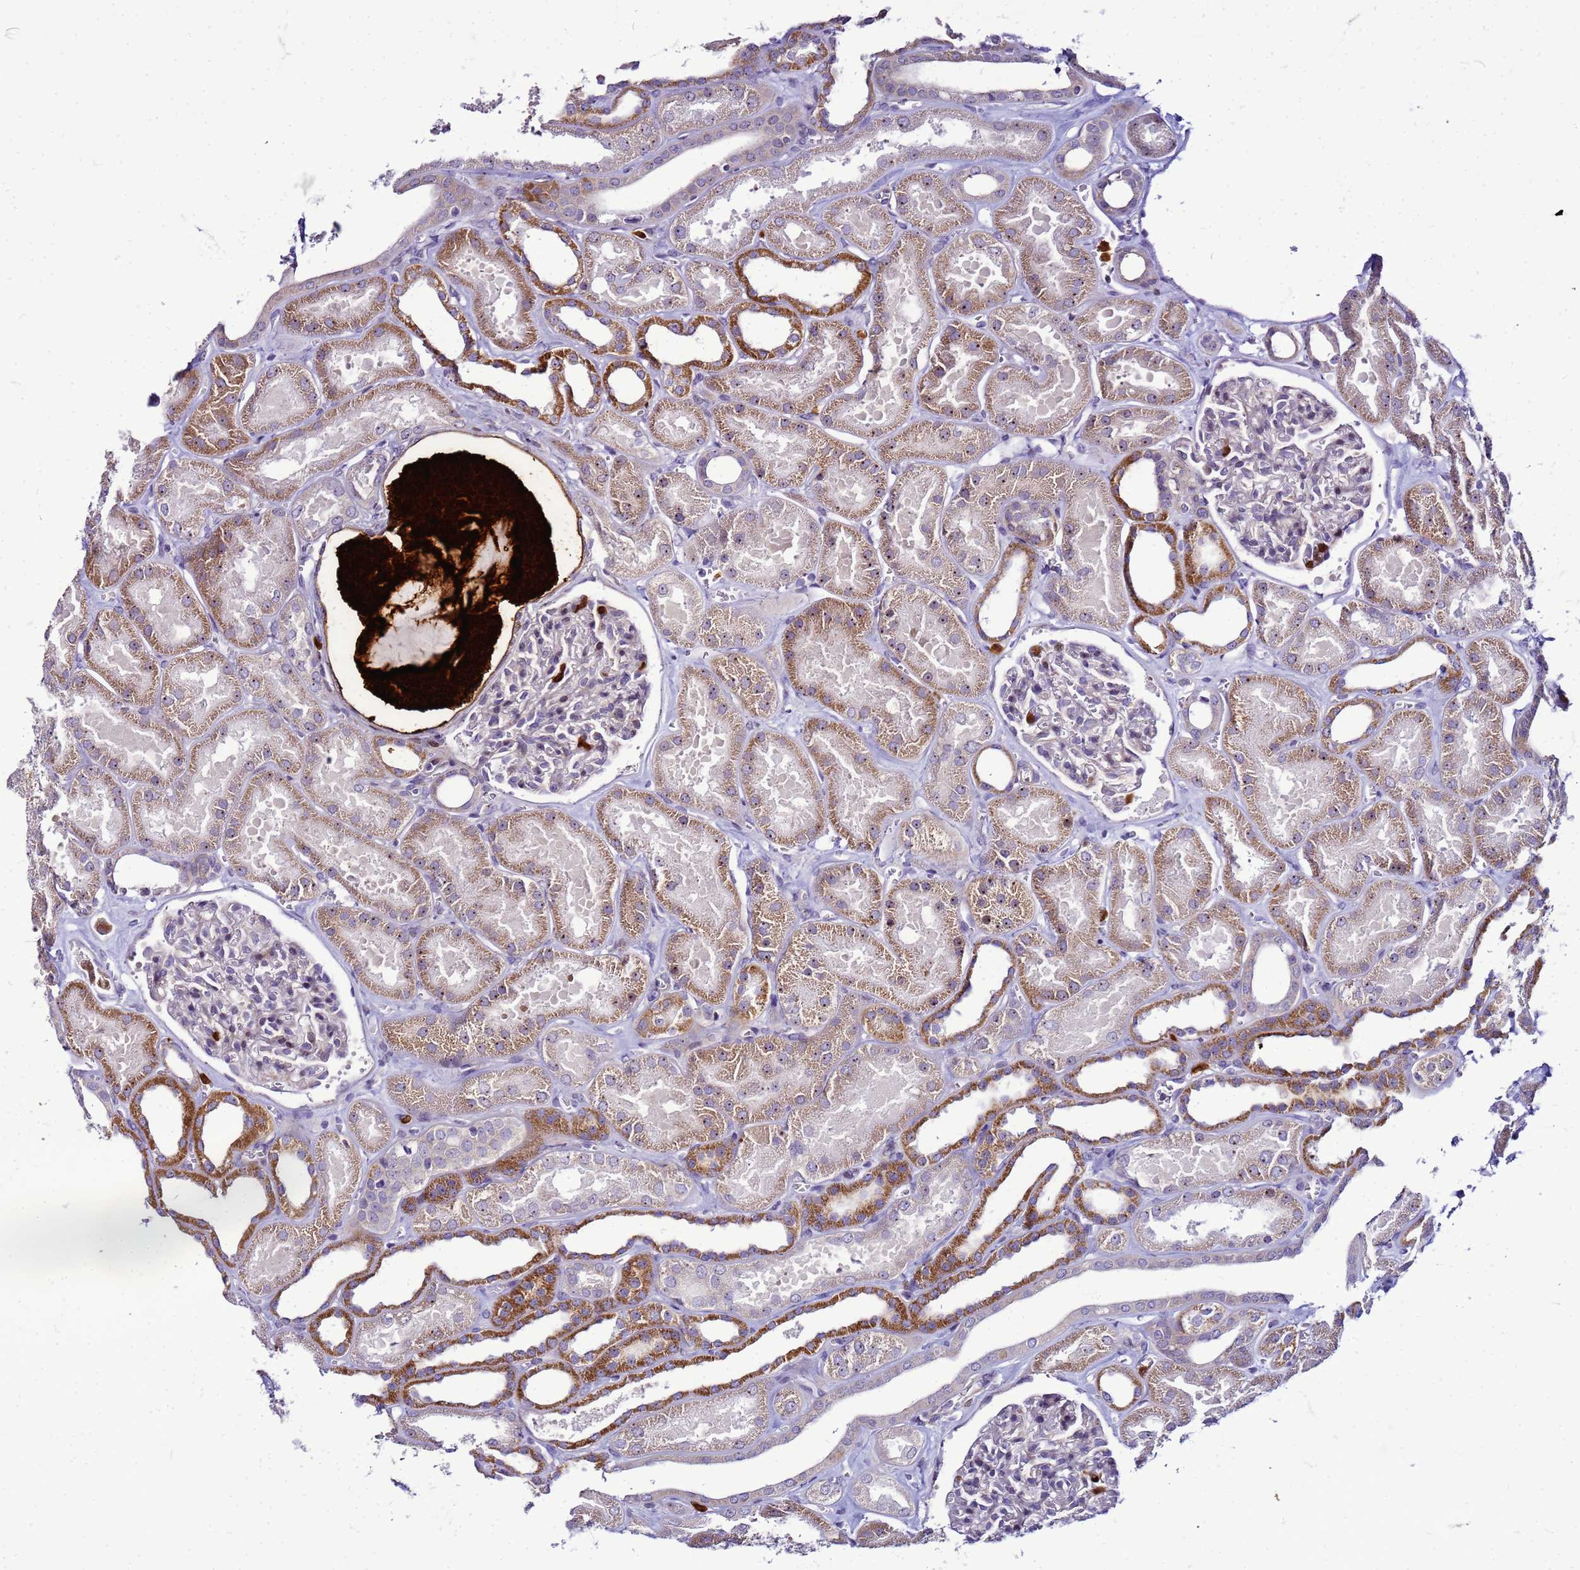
{"staining": {"intensity": "negative", "quantity": "none", "location": "none"}, "tissue": "kidney", "cell_type": "Cells in glomeruli", "image_type": "normal", "snomed": [{"axis": "morphology", "description": "Normal tissue, NOS"}, {"axis": "morphology", "description": "Adenocarcinoma, NOS"}, {"axis": "topography", "description": "Kidney"}], "caption": "IHC histopathology image of unremarkable kidney stained for a protein (brown), which exhibits no expression in cells in glomeruli.", "gene": "VPS4B", "patient": {"sex": "female", "age": 68}}